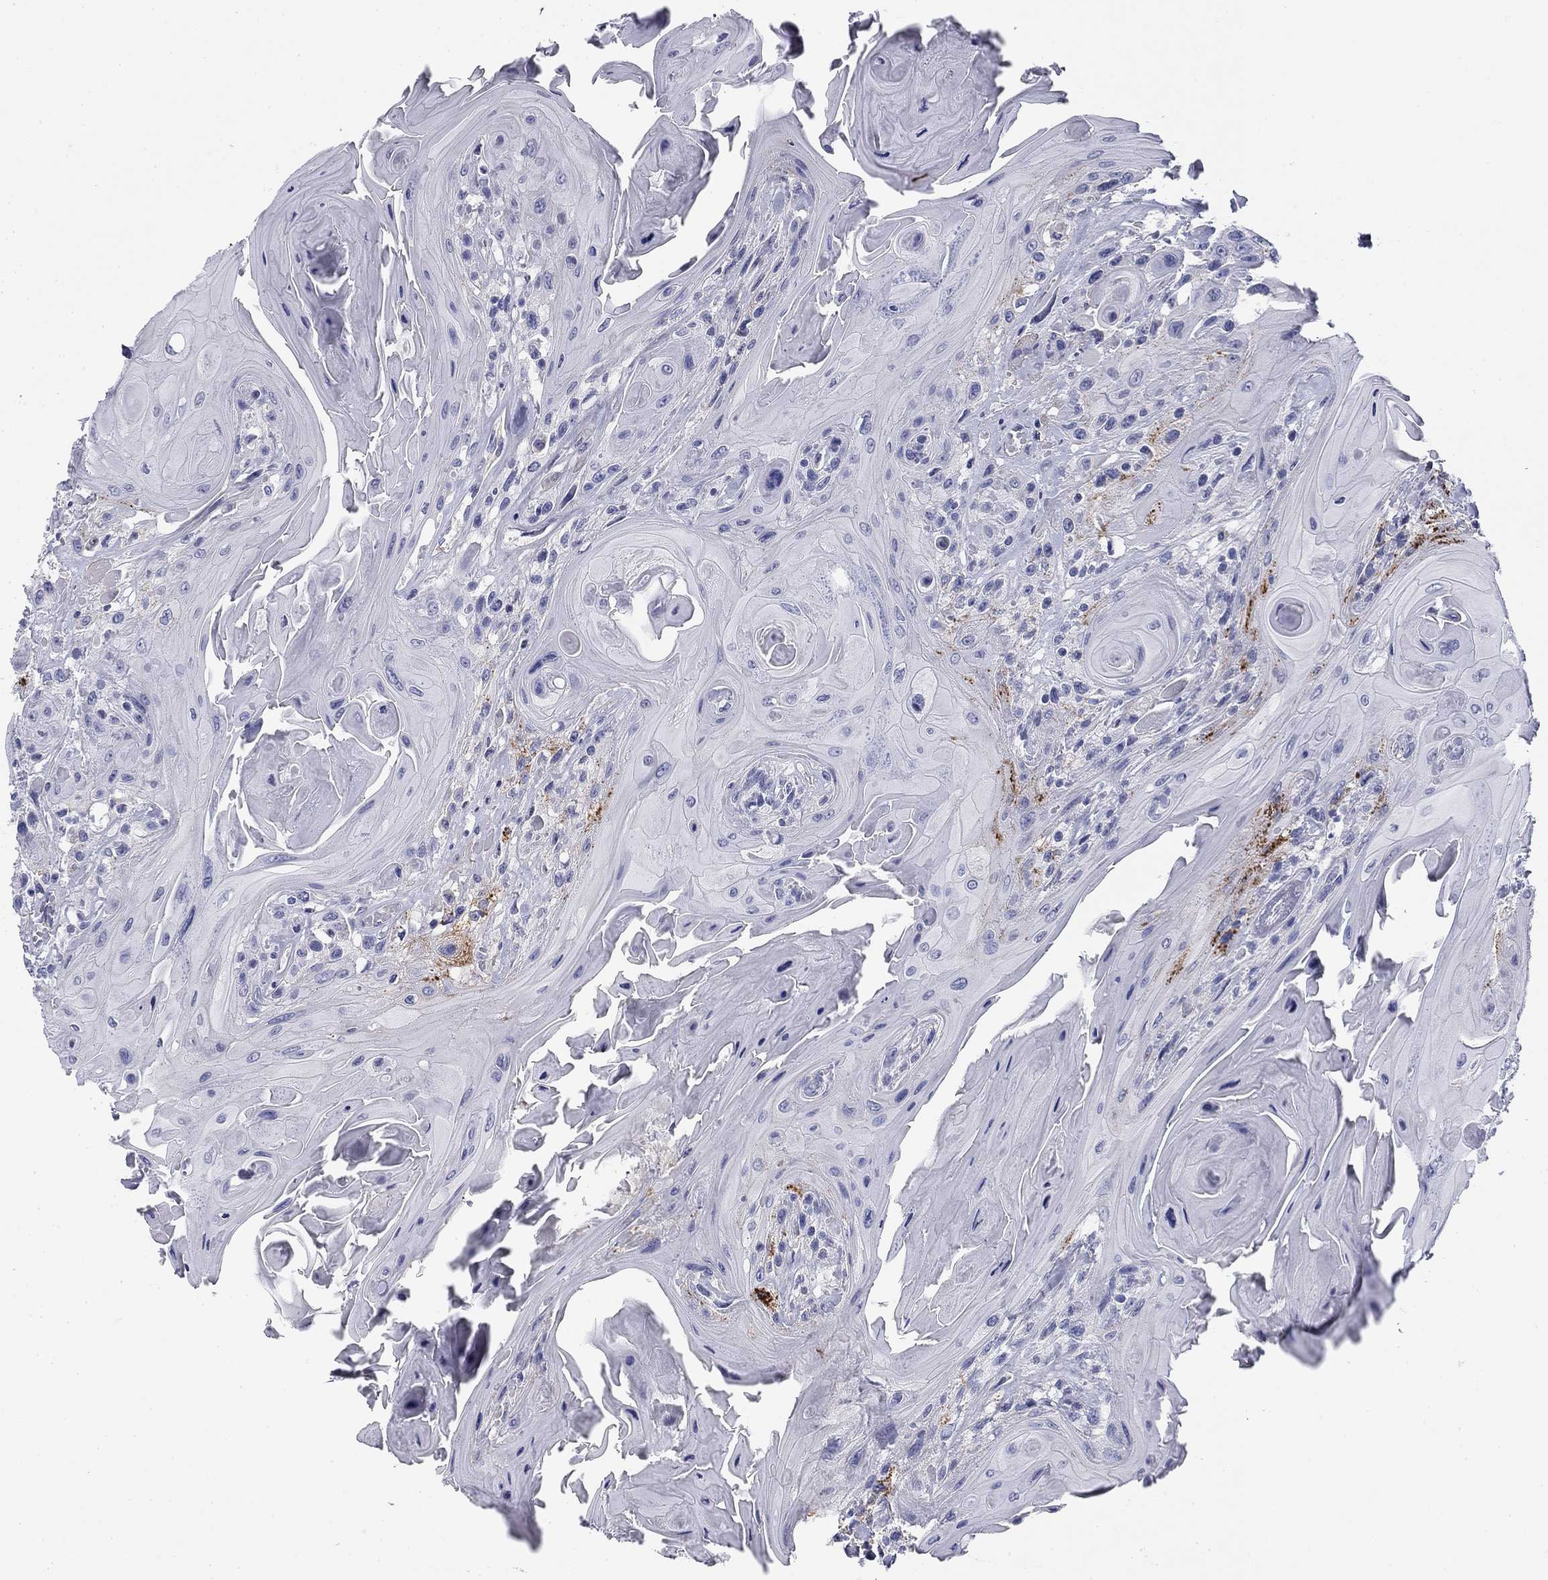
{"staining": {"intensity": "negative", "quantity": "none", "location": "none"}, "tissue": "head and neck cancer", "cell_type": "Tumor cells", "image_type": "cancer", "snomed": [{"axis": "morphology", "description": "Squamous cell carcinoma, NOS"}, {"axis": "topography", "description": "Head-Neck"}], "caption": "DAB immunohistochemical staining of squamous cell carcinoma (head and neck) exhibits no significant expression in tumor cells. The staining was performed using DAB to visualize the protein expression in brown, while the nuclei were stained in blue with hematoxylin (Magnification: 20x).", "gene": "CPLX4", "patient": {"sex": "female", "age": 59}}